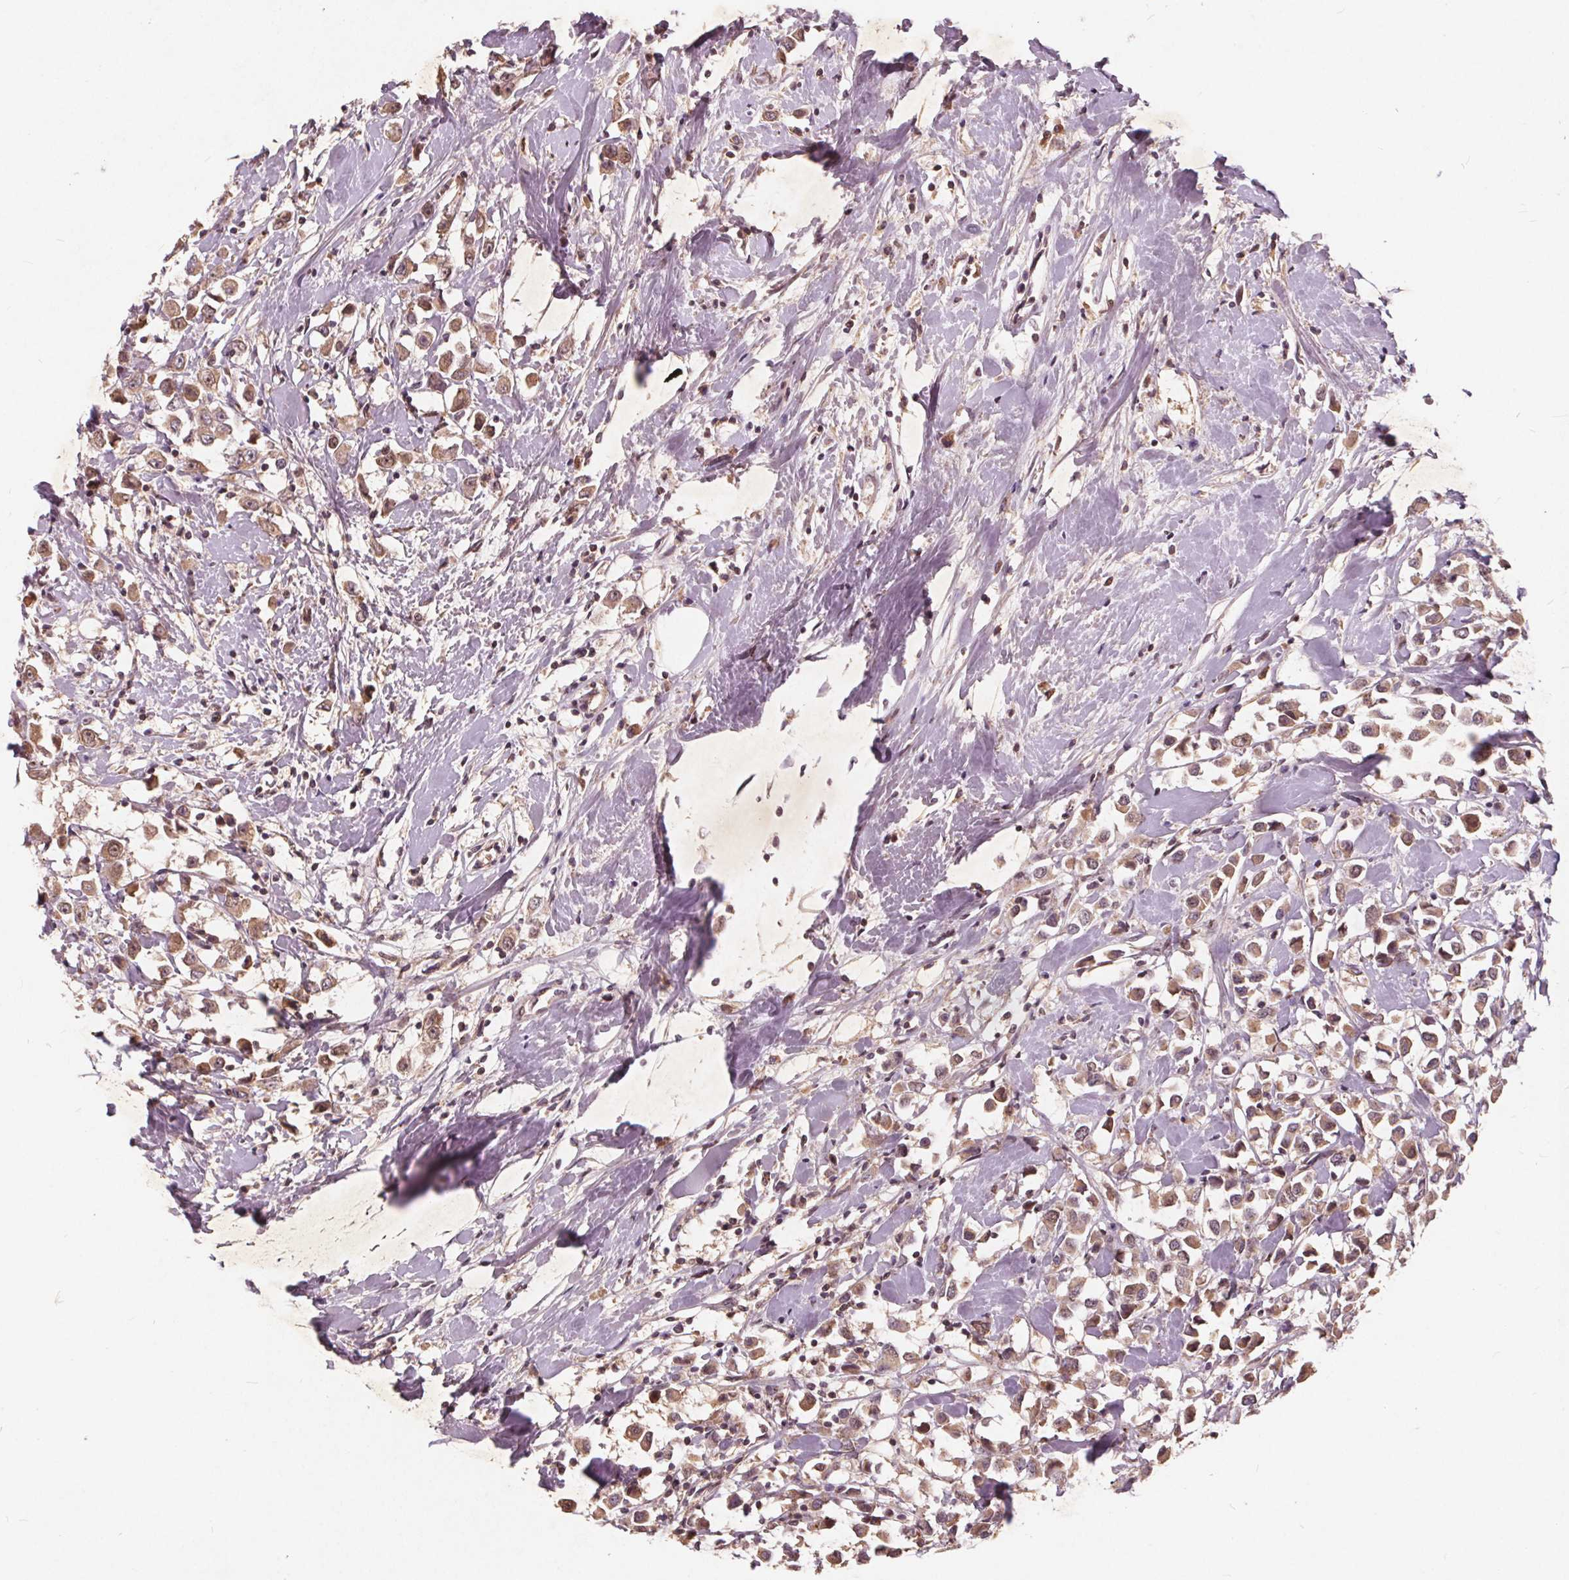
{"staining": {"intensity": "weak", "quantity": ">75%", "location": "cytoplasmic/membranous"}, "tissue": "breast cancer", "cell_type": "Tumor cells", "image_type": "cancer", "snomed": [{"axis": "morphology", "description": "Duct carcinoma"}, {"axis": "topography", "description": "Breast"}], "caption": "Protein analysis of breast cancer tissue reveals weak cytoplasmic/membranous staining in approximately >75% of tumor cells.", "gene": "CSNK1G2", "patient": {"sex": "female", "age": 61}}